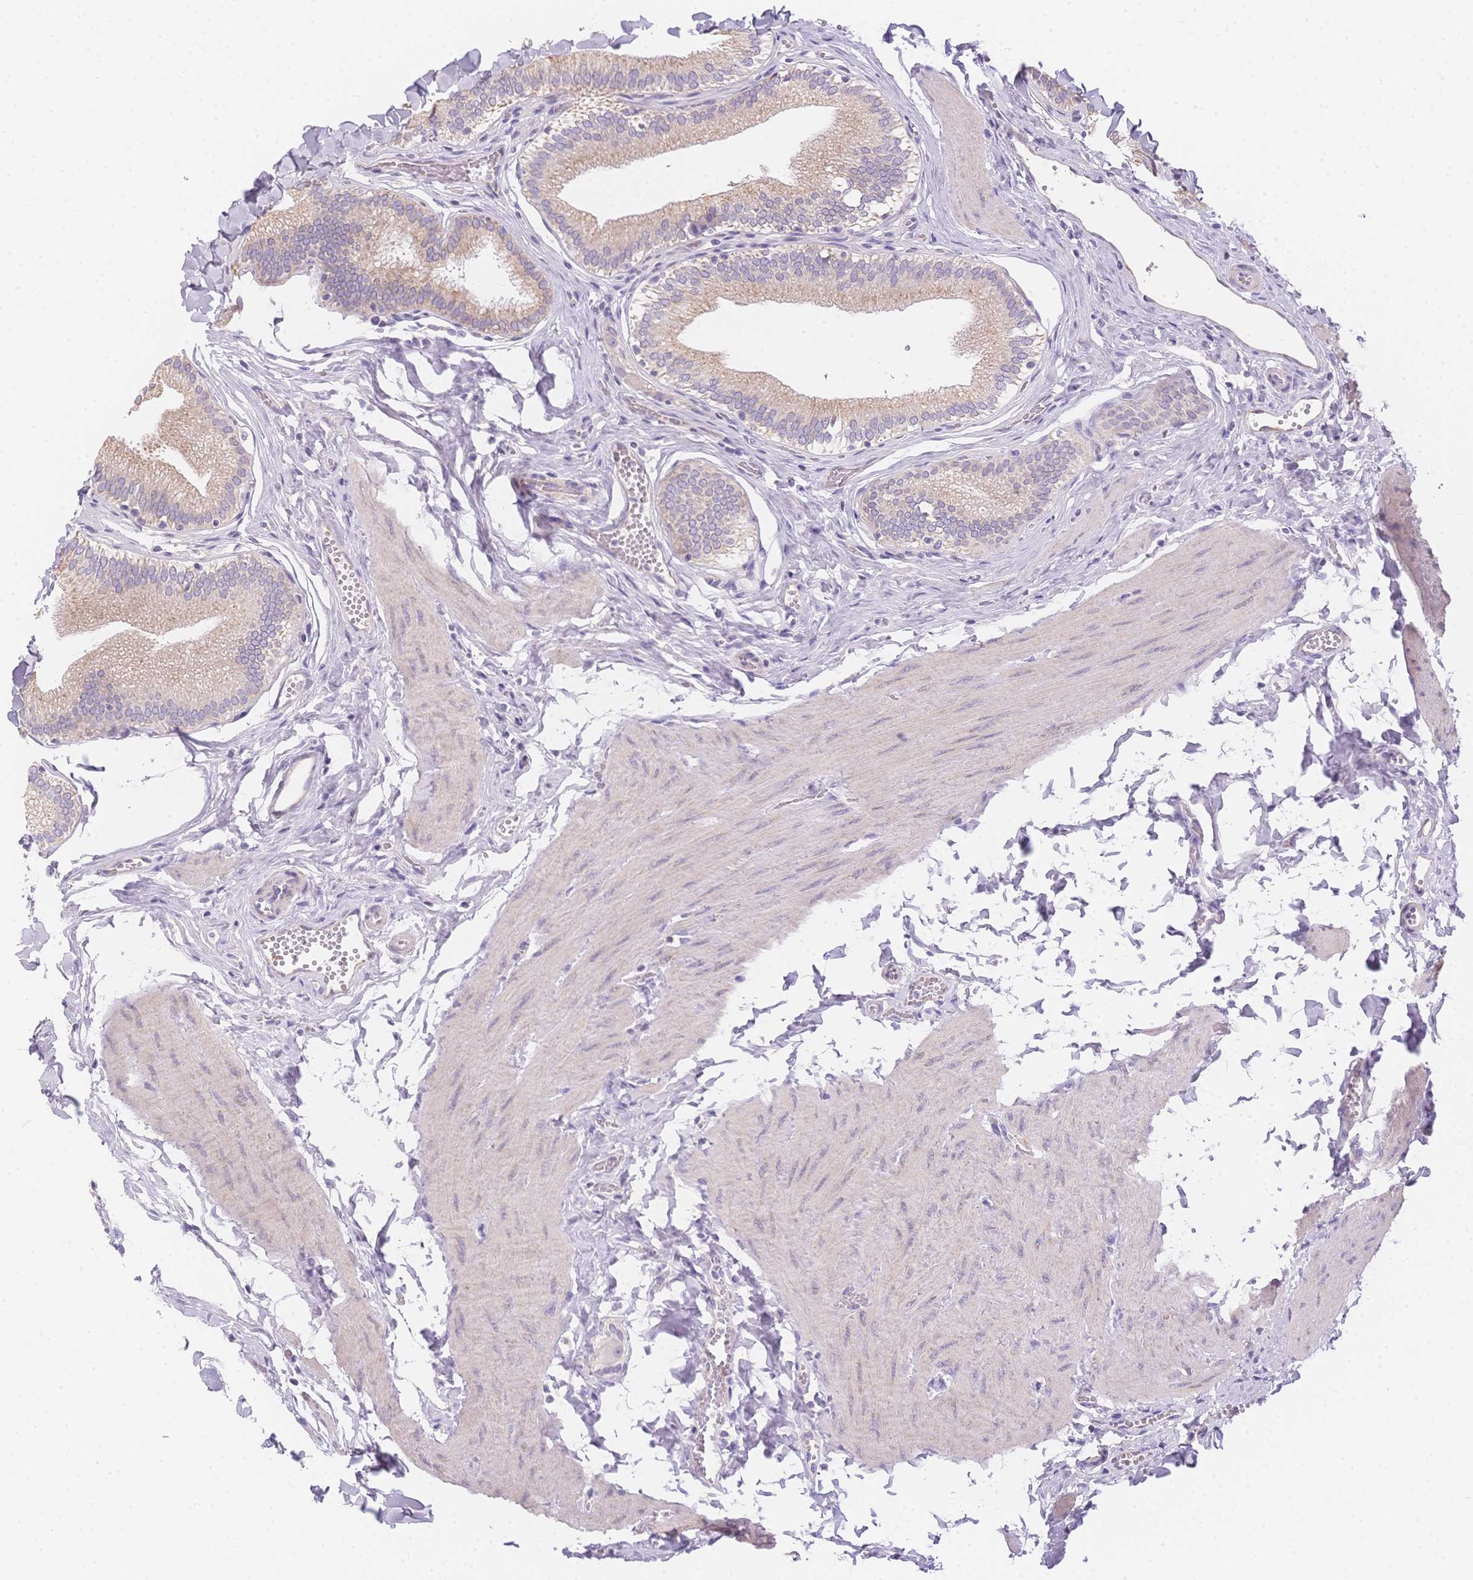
{"staining": {"intensity": "weak", "quantity": ">75%", "location": "cytoplasmic/membranous"}, "tissue": "gallbladder", "cell_type": "Glandular cells", "image_type": "normal", "snomed": [{"axis": "morphology", "description": "Normal tissue, NOS"}, {"axis": "topography", "description": "Gallbladder"}, {"axis": "topography", "description": "Peripheral nerve tissue"}], "caption": "Immunohistochemical staining of normal human gallbladder shows >75% levels of weak cytoplasmic/membranous protein positivity in about >75% of glandular cells.", "gene": "SMYD1", "patient": {"sex": "male", "age": 17}}